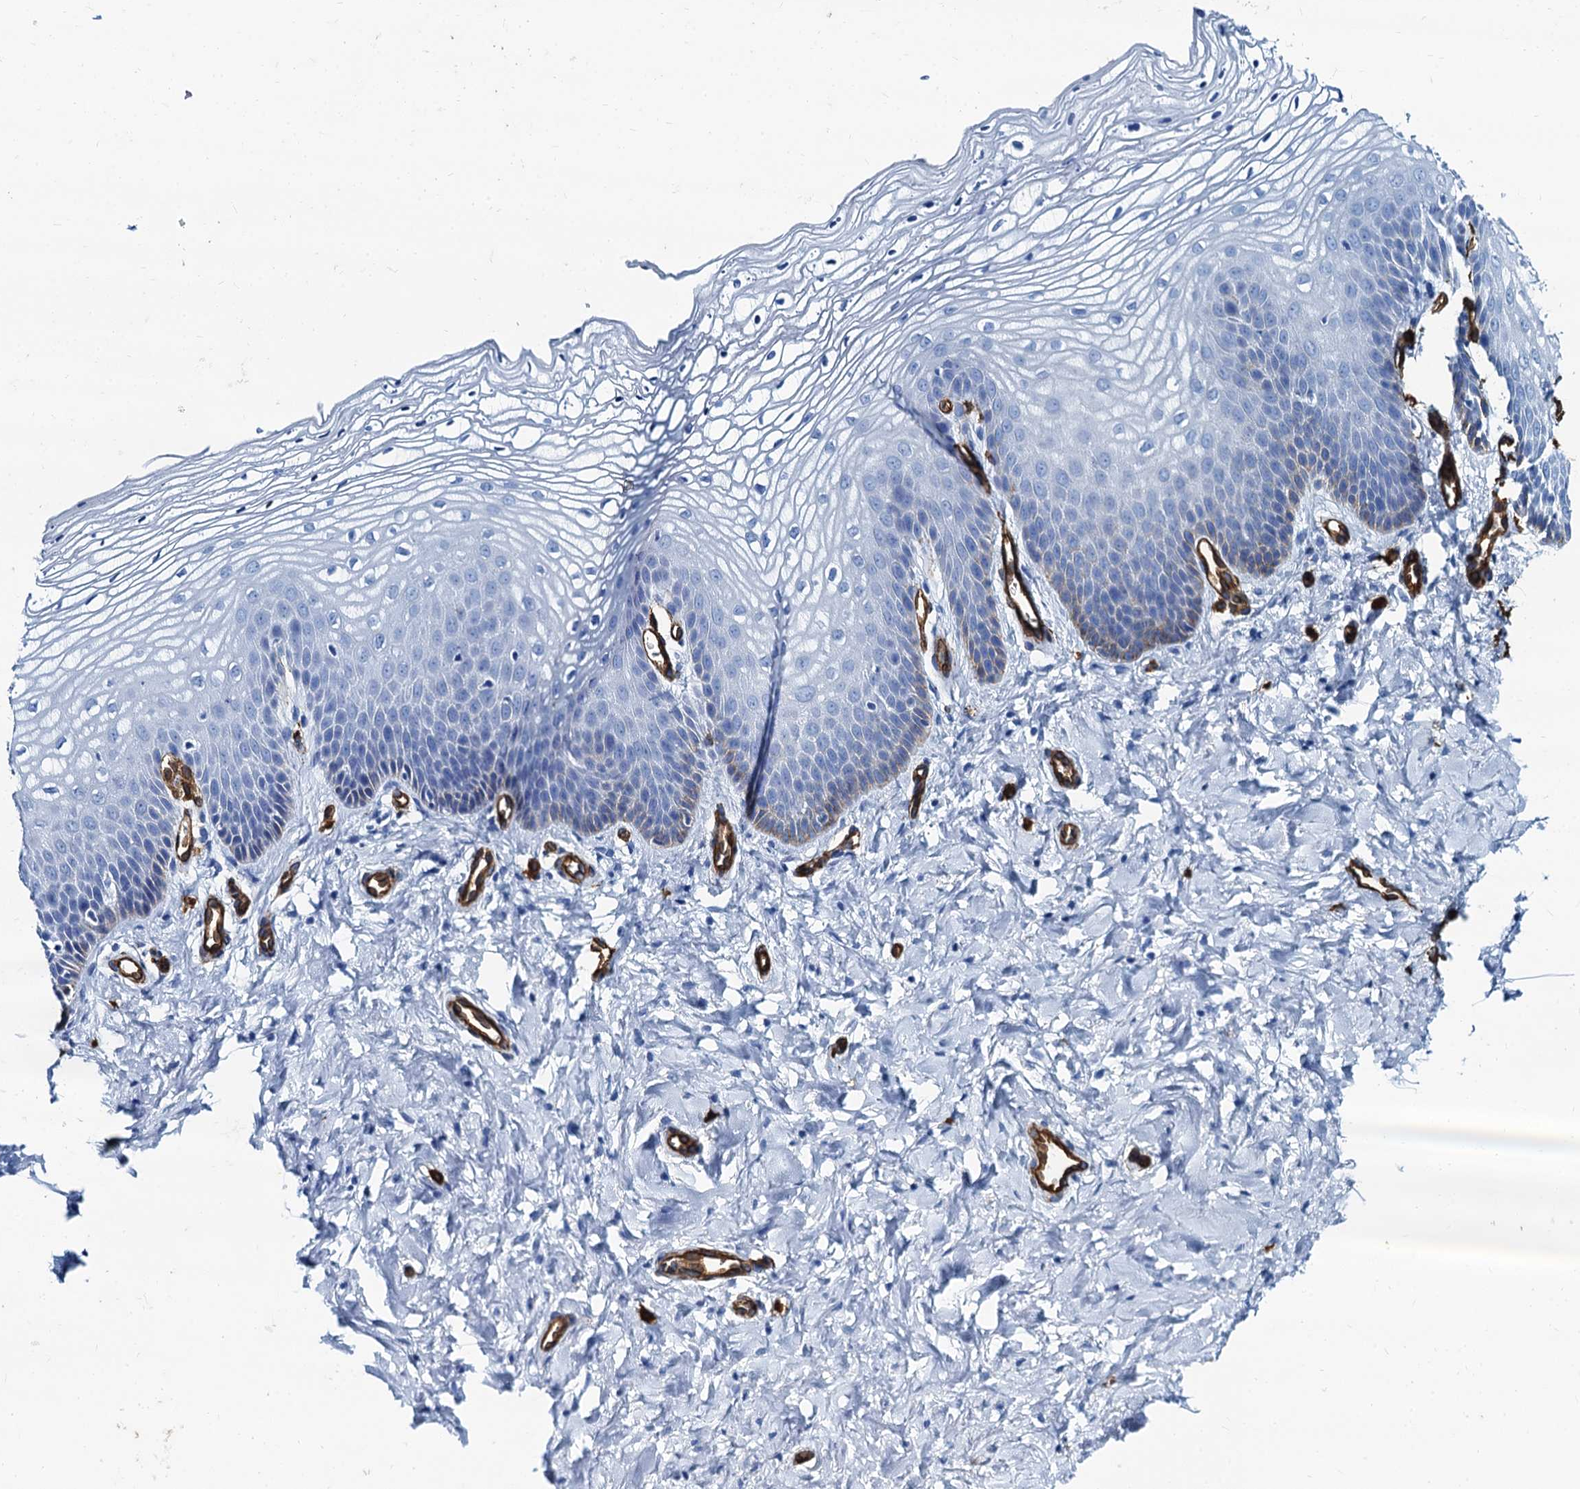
{"staining": {"intensity": "weak", "quantity": "<25%", "location": "cytoplasmic/membranous"}, "tissue": "vagina", "cell_type": "Squamous epithelial cells", "image_type": "normal", "snomed": [{"axis": "morphology", "description": "Normal tissue, NOS"}, {"axis": "topography", "description": "Vagina"}], "caption": "An image of vagina stained for a protein demonstrates no brown staining in squamous epithelial cells. (Stains: DAB immunohistochemistry with hematoxylin counter stain, Microscopy: brightfield microscopy at high magnification).", "gene": "CAVIN2", "patient": {"sex": "female", "age": 68}}